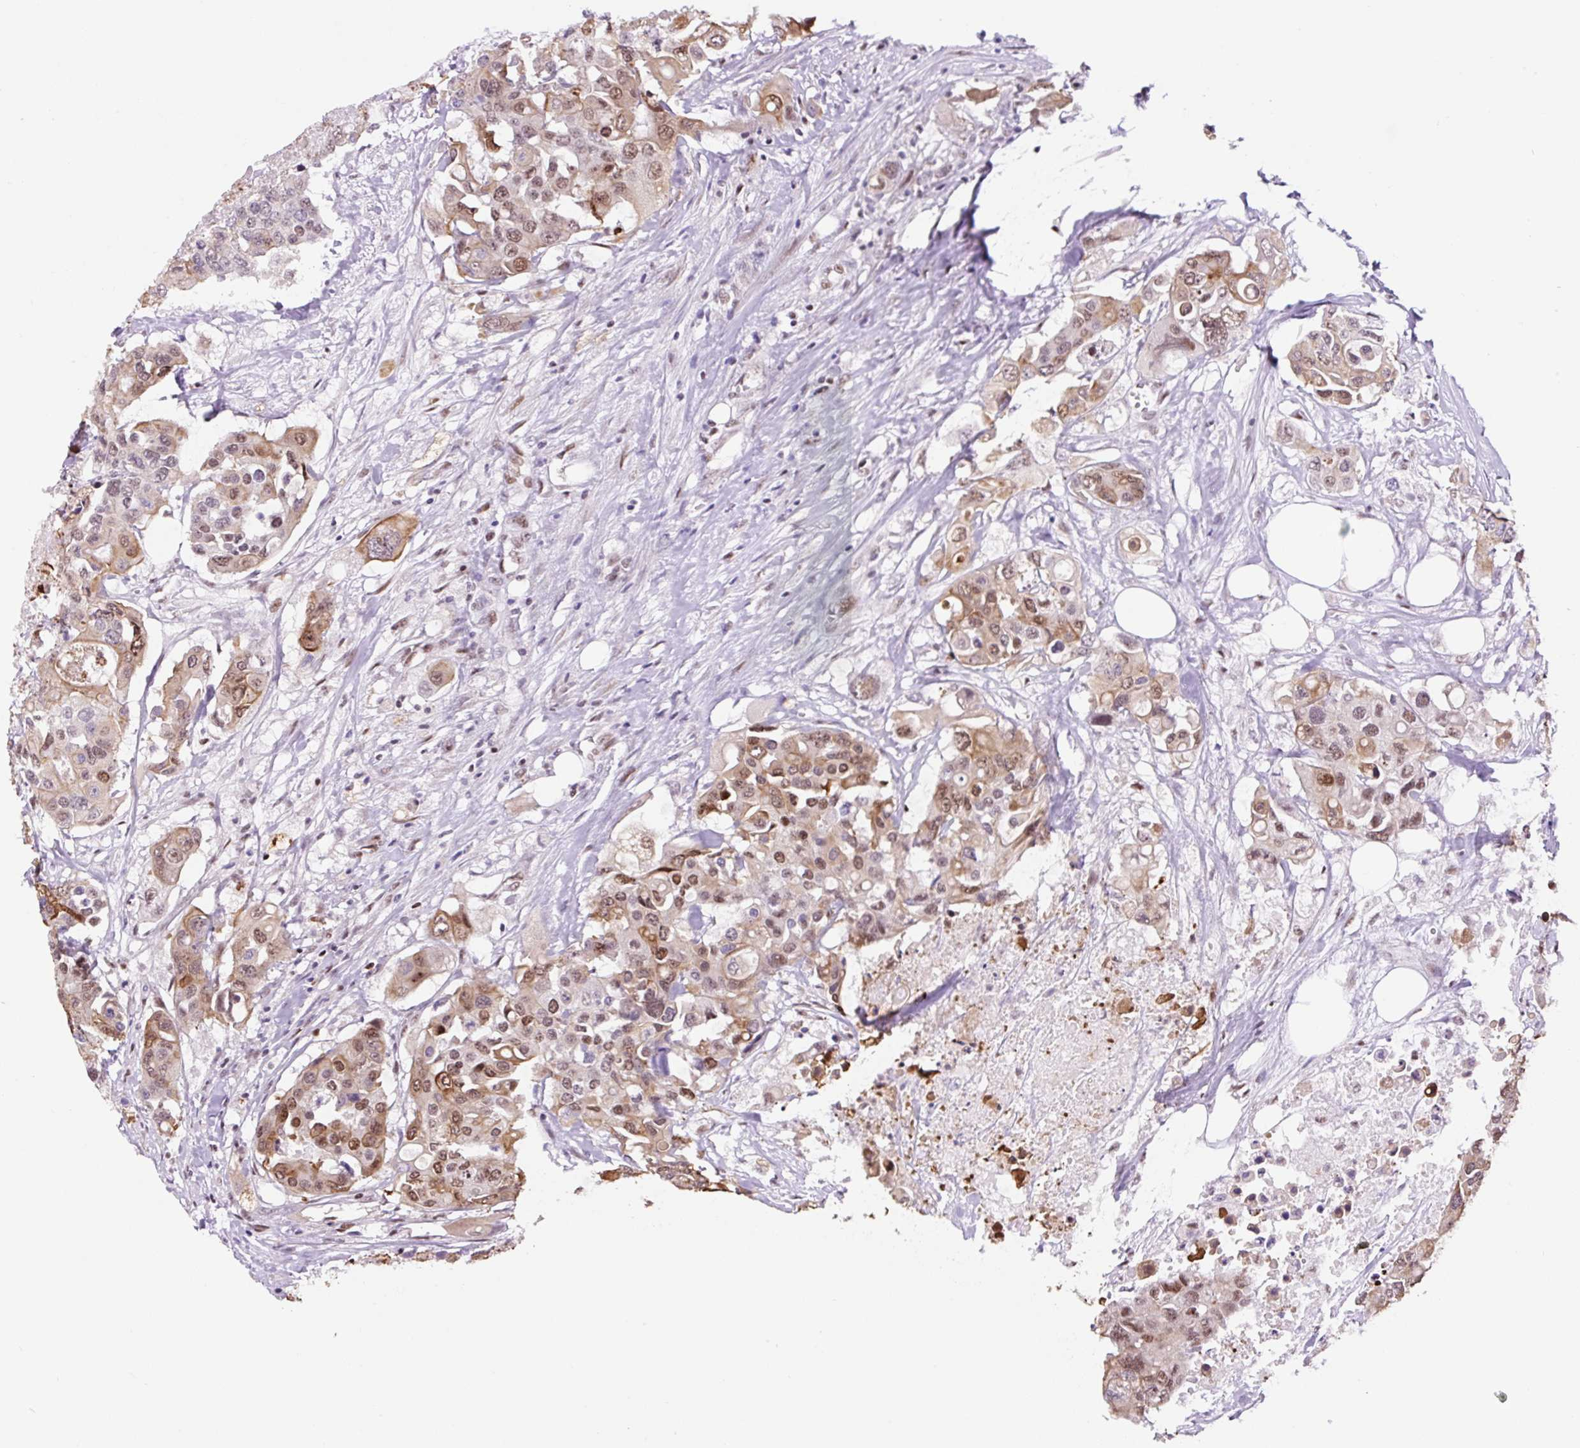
{"staining": {"intensity": "moderate", "quantity": ">75%", "location": "cytoplasmic/membranous,nuclear"}, "tissue": "colorectal cancer", "cell_type": "Tumor cells", "image_type": "cancer", "snomed": [{"axis": "morphology", "description": "Adenocarcinoma, NOS"}, {"axis": "topography", "description": "Colon"}], "caption": "An image showing moderate cytoplasmic/membranous and nuclear positivity in about >75% of tumor cells in colorectal adenocarcinoma, as visualized by brown immunohistochemical staining.", "gene": "TAF1A", "patient": {"sex": "male", "age": 77}}